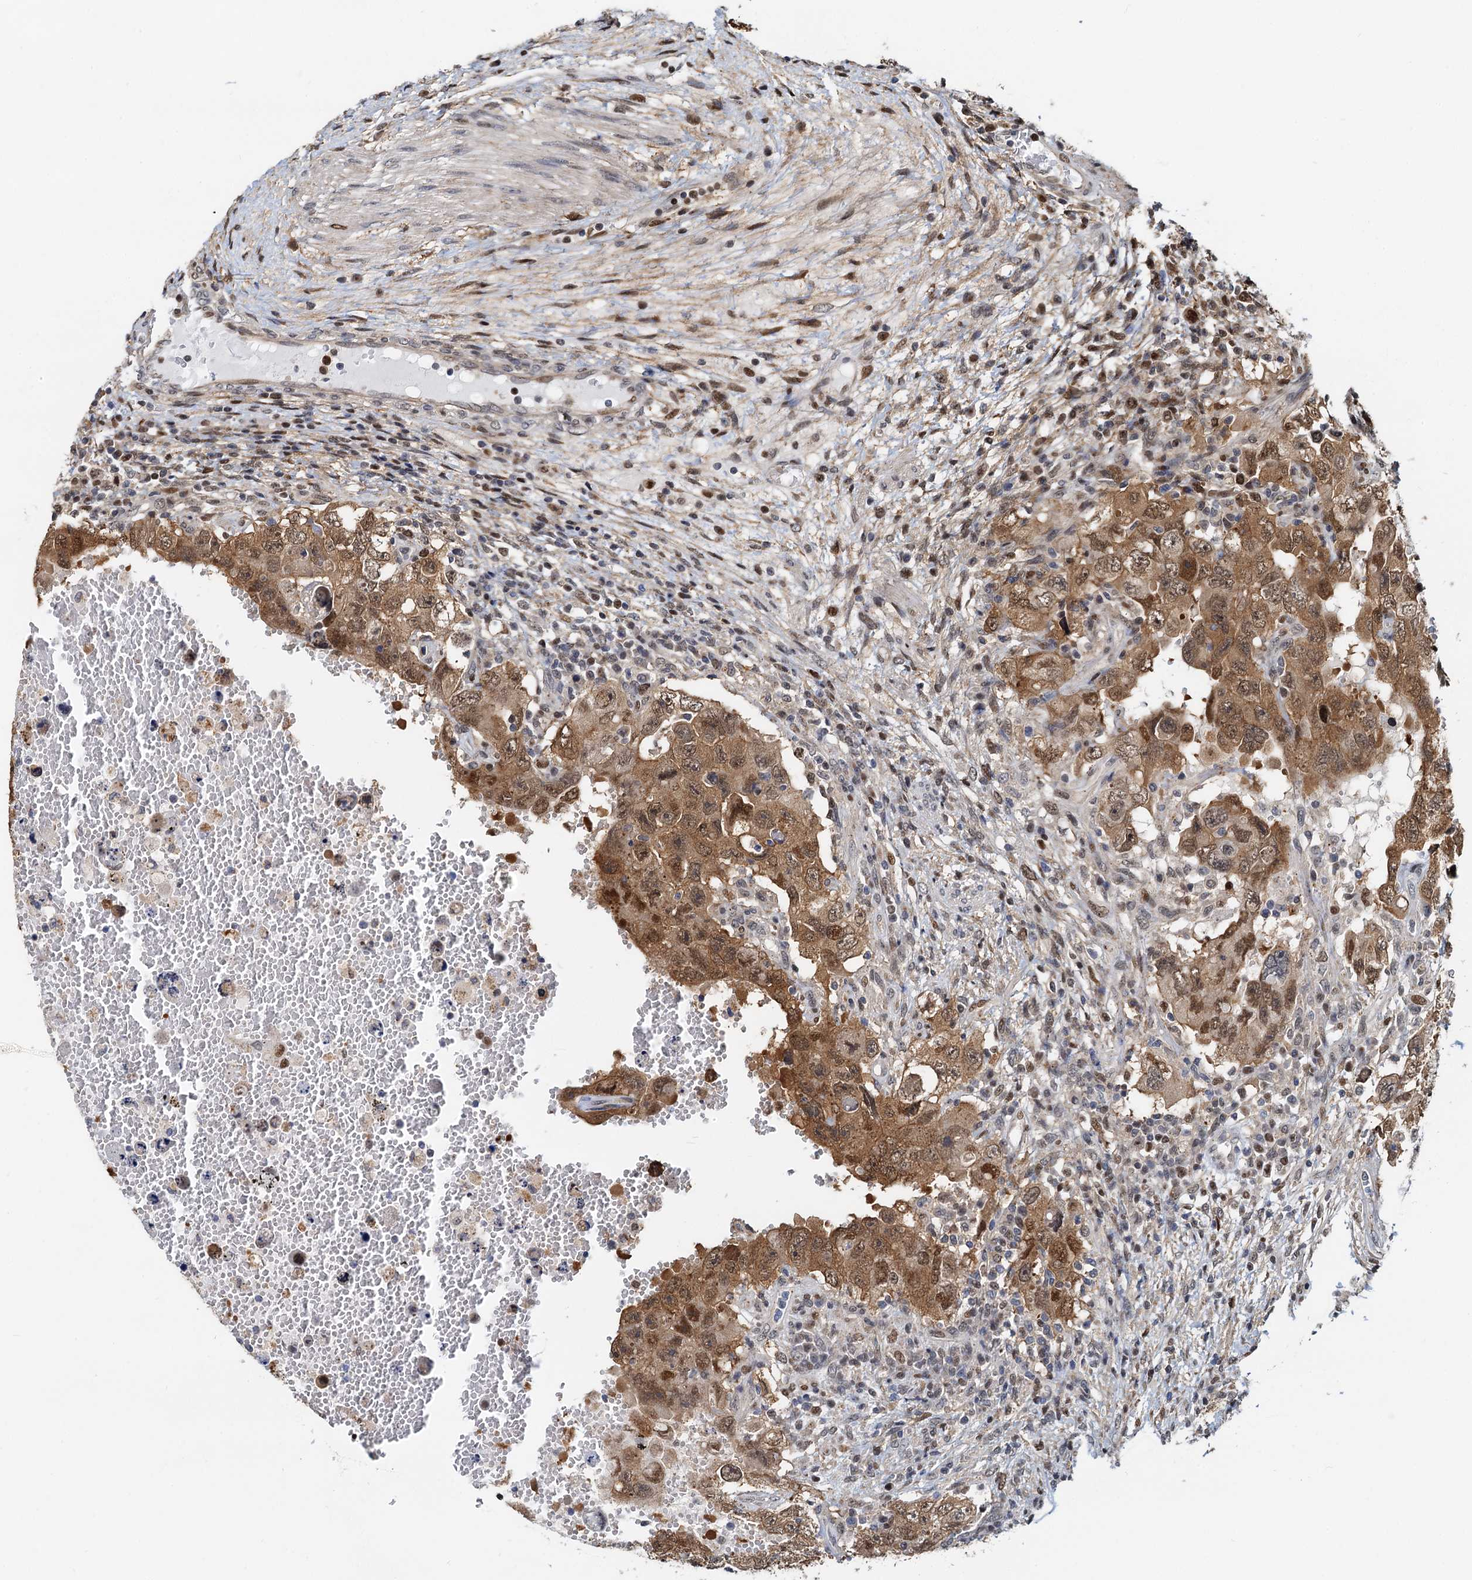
{"staining": {"intensity": "moderate", "quantity": ">75%", "location": "cytoplasmic/membranous,nuclear"}, "tissue": "testis cancer", "cell_type": "Tumor cells", "image_type": "cancer", "snomed": [{"axis": "morphology", "description": "Carcinoma, Embryonal, NOS"}, {"axis": "topography", "description": "Testis"}], "caption": "The immunohistochemical stain shows moderate cytoplasmic/membranous and nuclear staining in tumor cells of testis cancer (embryonal carcinoma) tissue. Immunohistochemistry (ihc) stains the protein in brown and the nuclei are stained blue.", "gene": "PTGES3", "patient": {"sex": "male", "age": 26}}